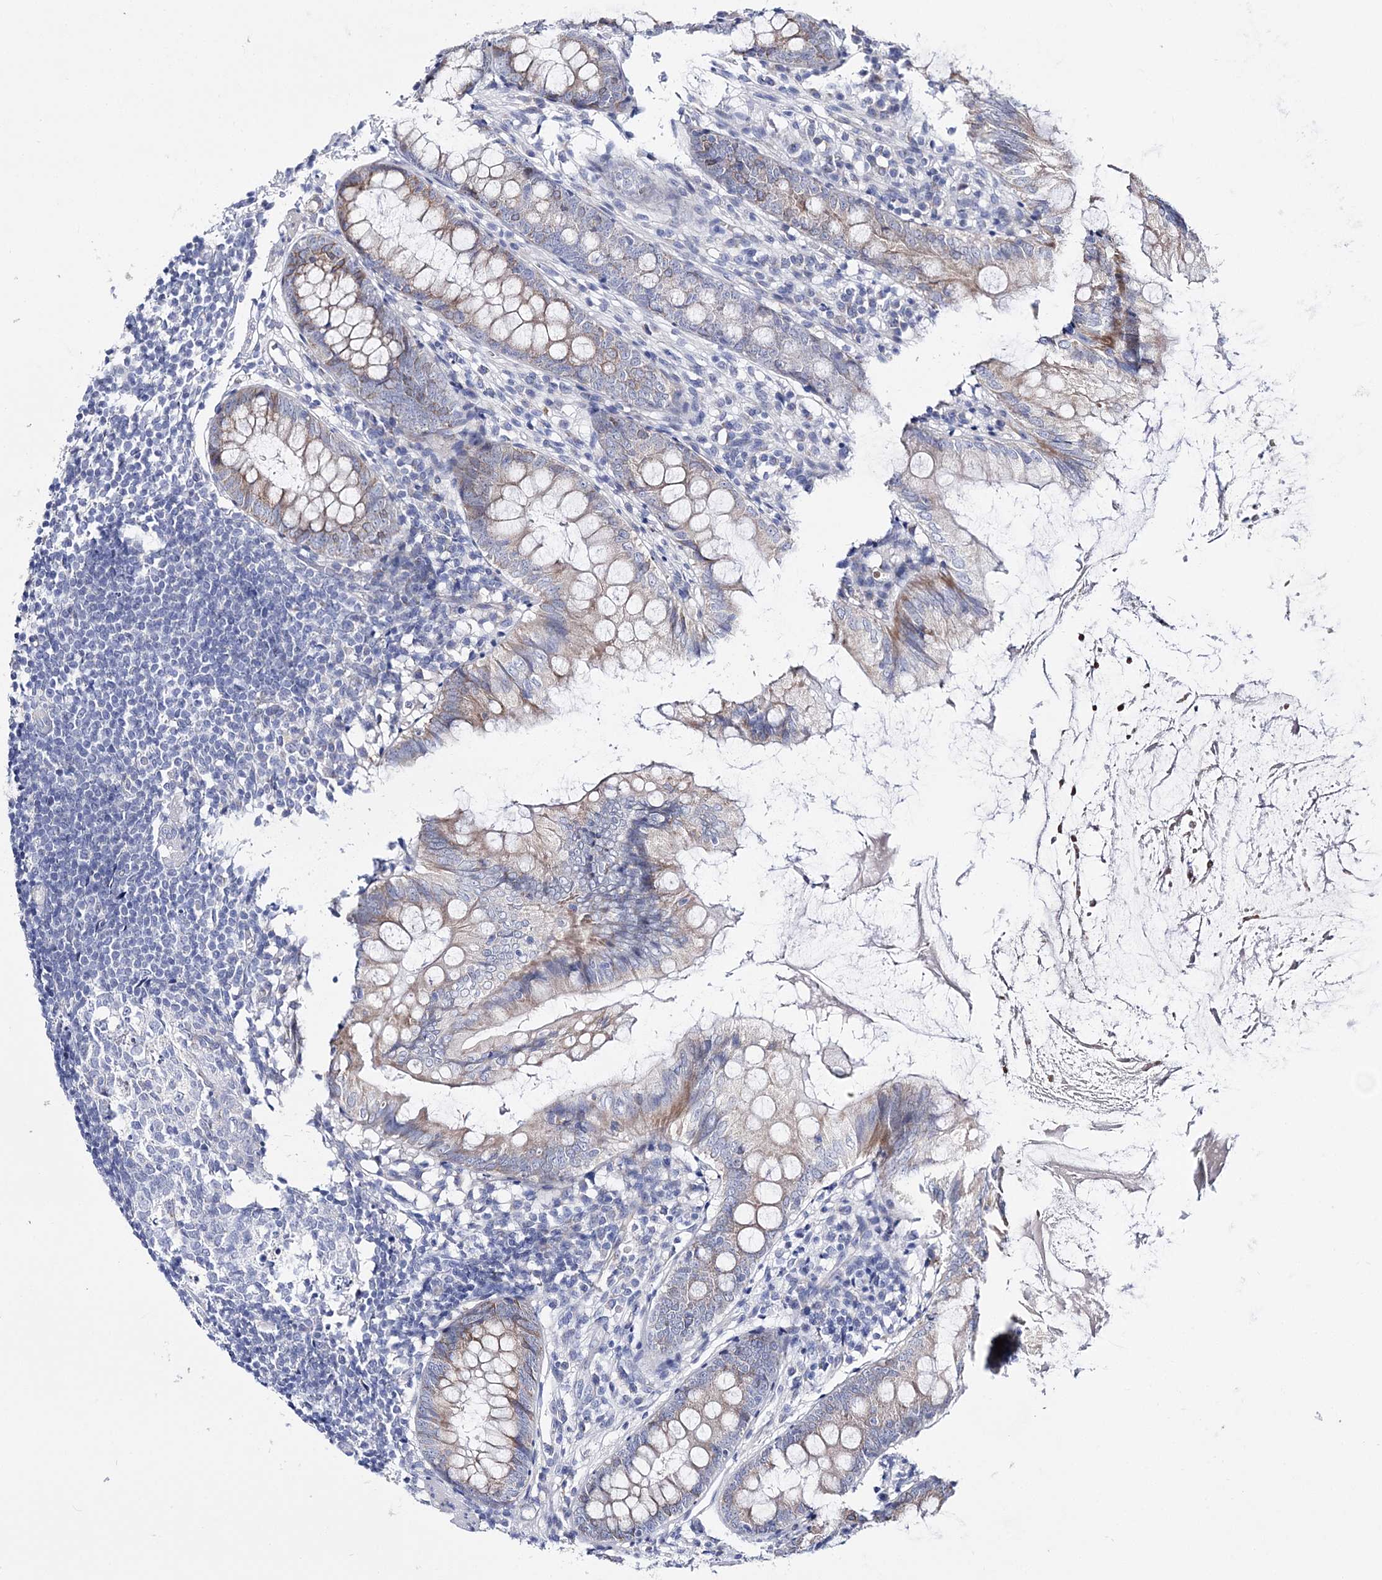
{"staining": {"intensity": "weak", "quantity": "25%-75%", "location": "cytoplasmic/membranous"}, "tissue": "appendix", "cell_type": "Glandular cells", "image_type": "normal", "snomed": [{"axis": "morphology", "description": "Normal tissue, NOS"}, {"axis": "topography", "description": "Appendix"}], "caption": "Immunohistochemical staining of unremarkable appendix shows 25%-75% levels of weak cytoplasmic/membranous protein positivity in about 25%-75% of glandular cells. The staining is performed using DAB (3,3'-diaminobenzidine) brown chromogen to label protein expression. The nuclei are counter-stained blue using hematoxylin.", "gene": "ANO1", "patient": {"sex": "female", "age": 77}}